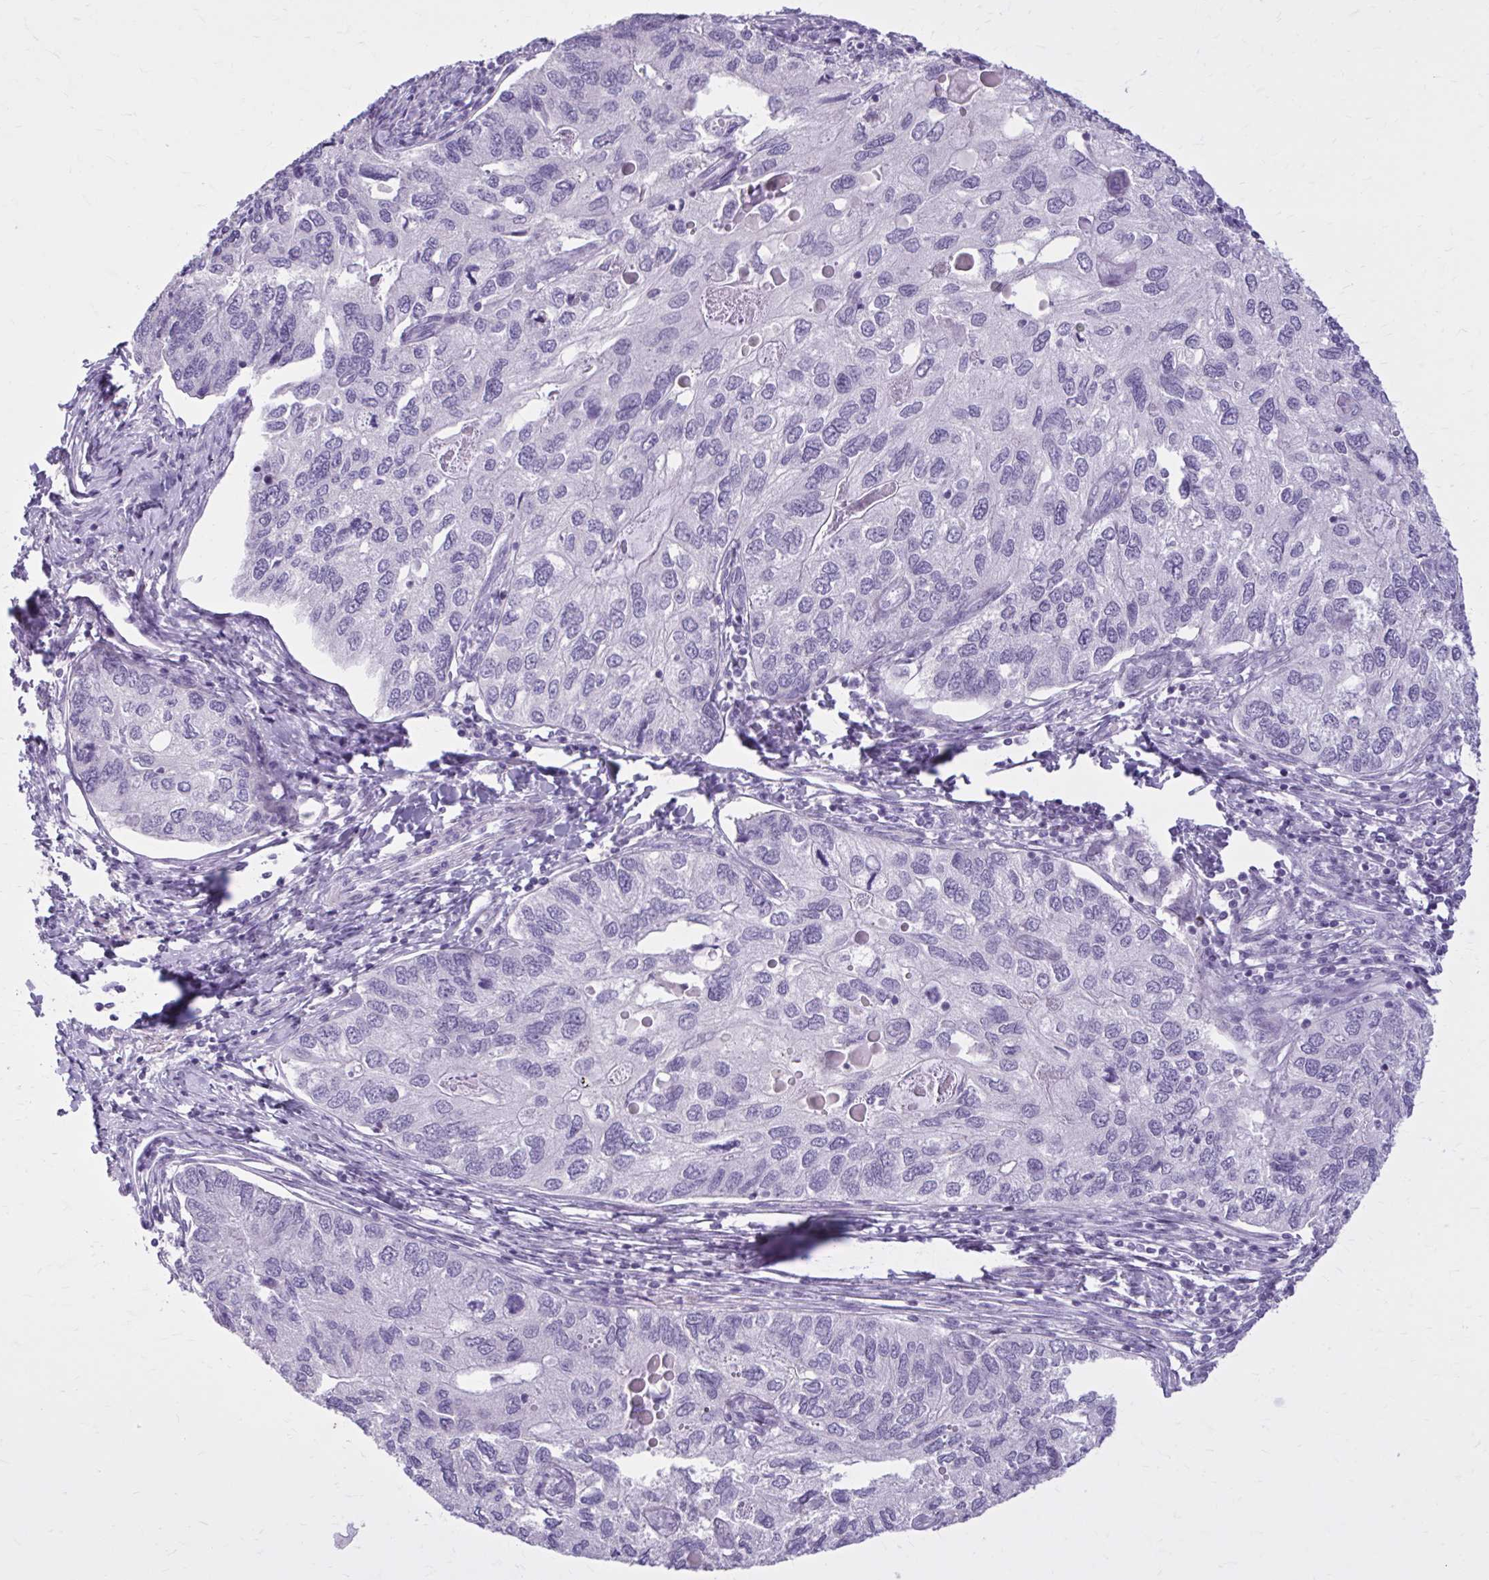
{"staining": {"intensity": "negative", "quantity": "none", "location": "none"}, "tissue": "endometrial cancer", "cell_type": "Tumor cells", "image_type": "cancer", "snomed": [{"axis": "morphology", "description": "Carcinoma, NOS"}, {"axis": "topography", "description": "Uterus"}], "caption": "There is no significant staining in tumor cells of carcinoma (endometrial).", "gene": "OR4B1", "patient": {"sex": "female", "age": 76}}